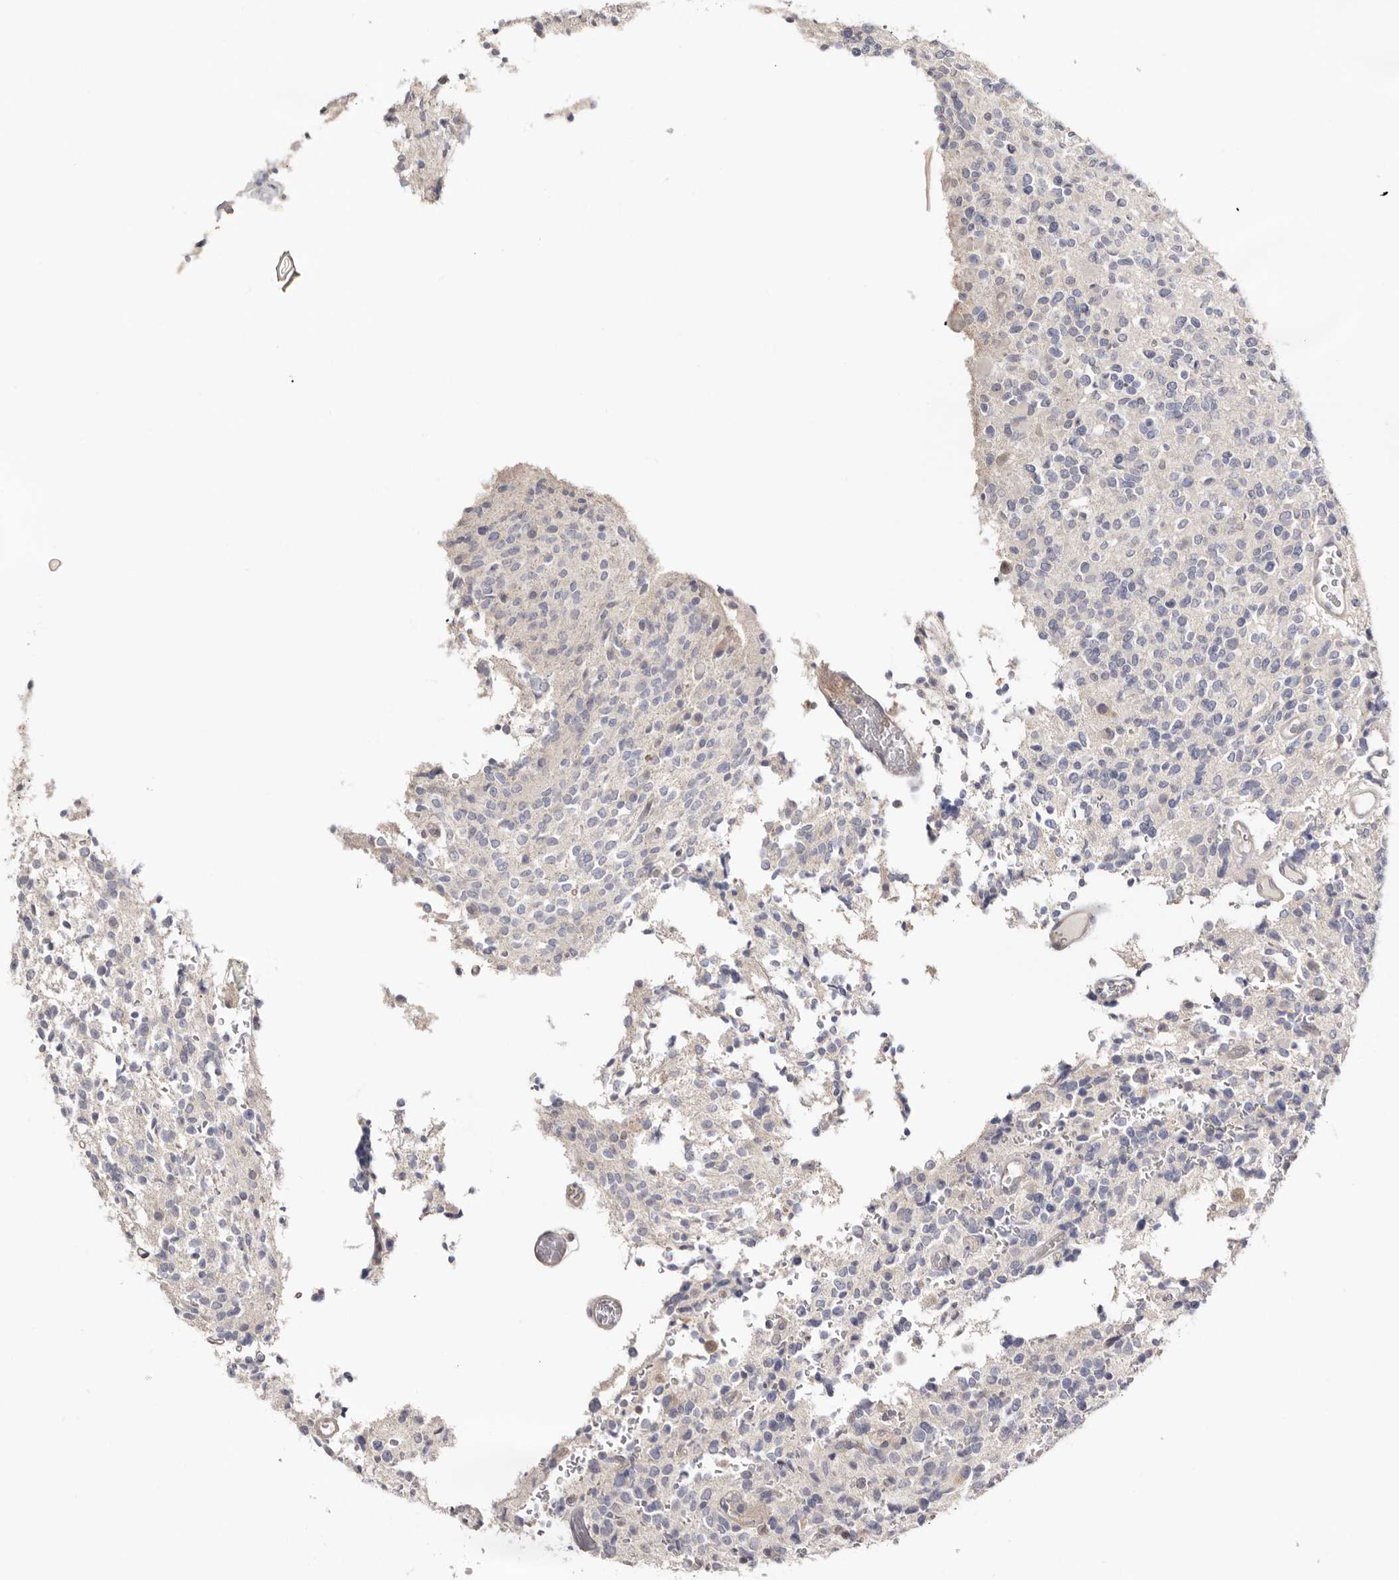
{"staining": {"intensity": "negative", "quantity": "none", "location": "none"}, "tissue": "glioma", "cell_type": "Tumor cells", "image_type": "cancer", "snomed": [{"axis": "morphology", "description": "Glioma, malignant, High grade"}, {"axis": "topography", "description": "Brain"}], "caption": "The image exhibits no staining of tumor cells in glioma. The staining was performed using DAB (3,3'-diaminobenzidine) to visualize the protein expression in brown, while the nuclei were stained in blue with hematoxylin (Magnification: 20x).", "gene": "S100A14", "patient": {"sex": "male", "age": 34}}